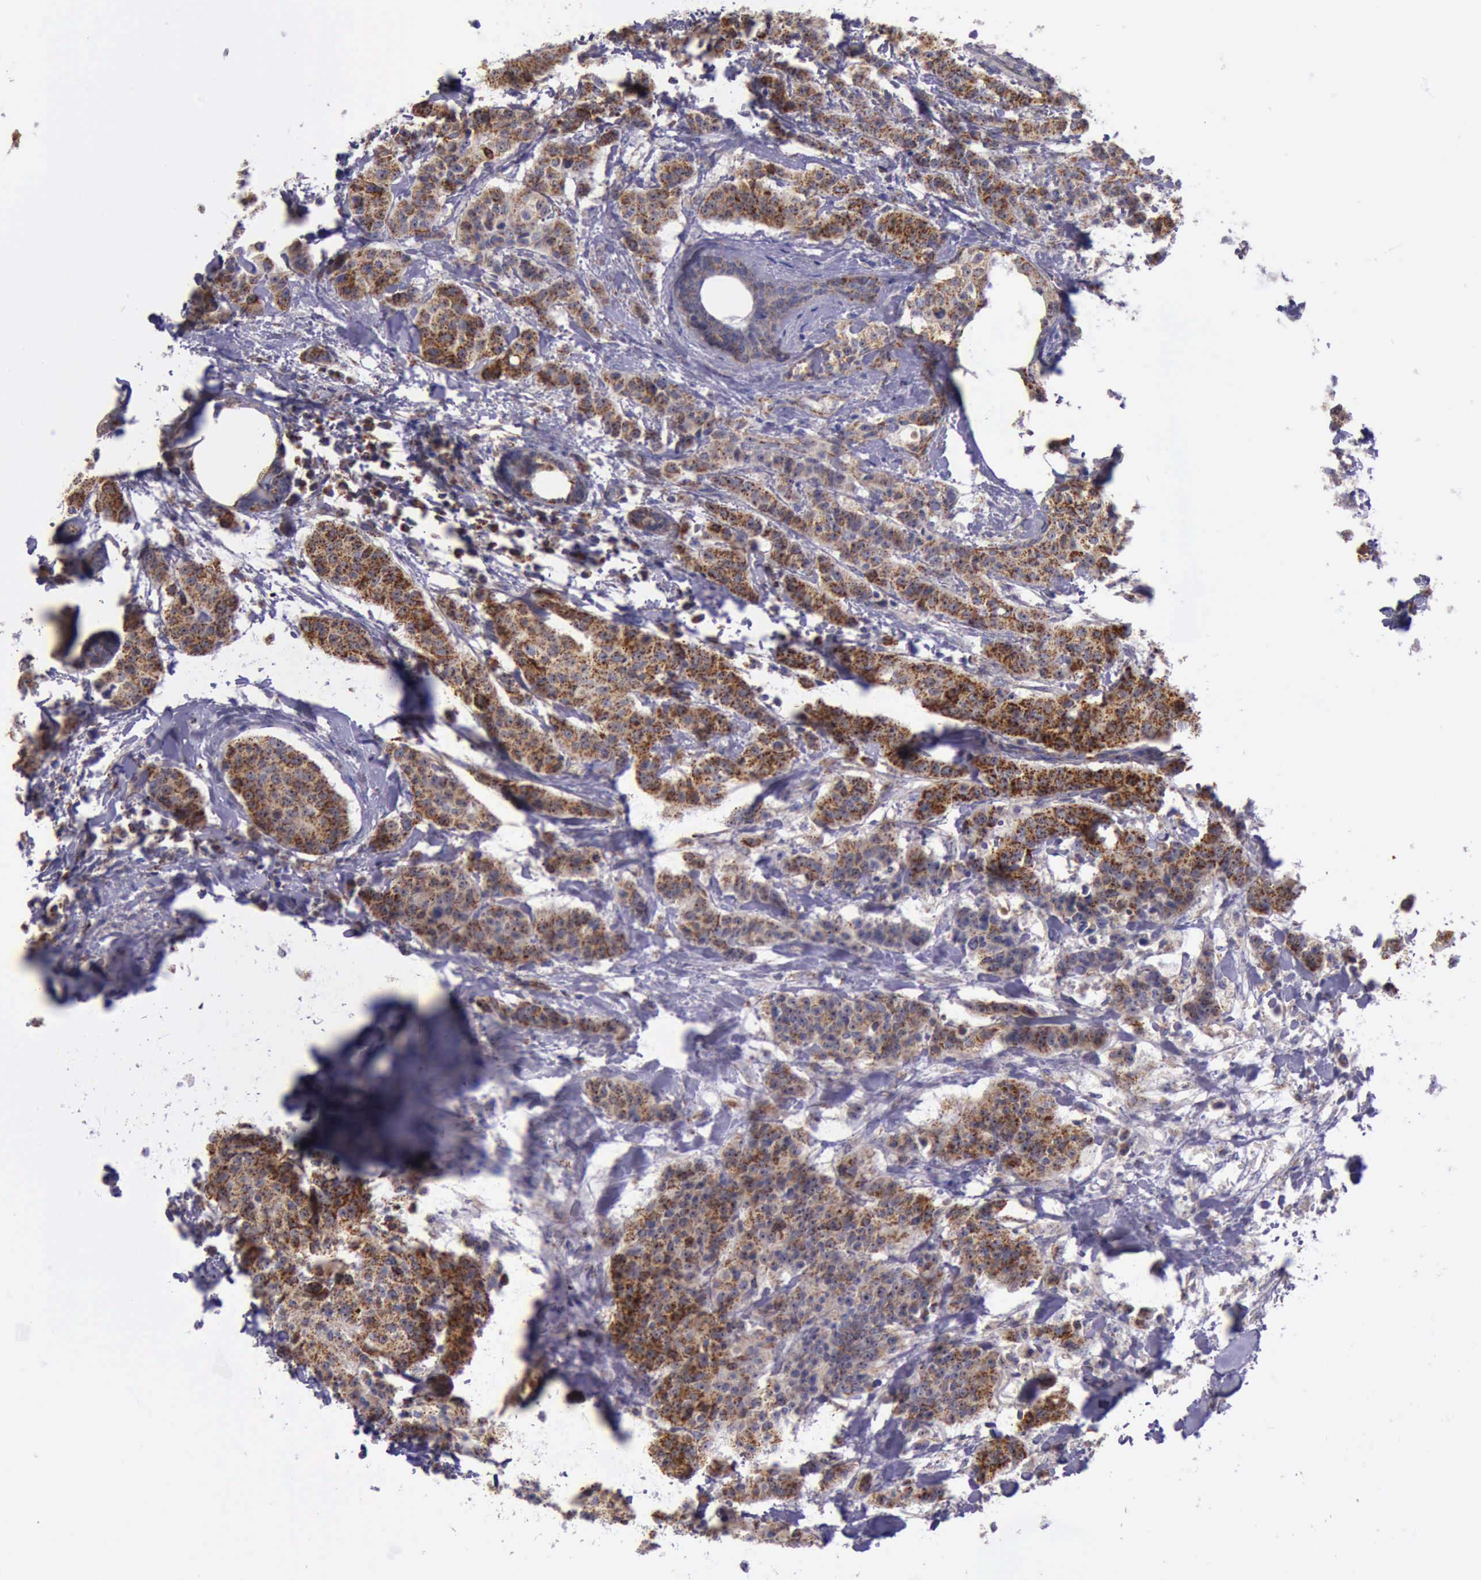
{"staining": {"intensity": "strong", "quantity": ">75%", "location": "cytoplasmic/membranous"}, "tissue": "breast cancer", "cell_type": "Tumor cells", "image_type": "cancer", "snomed": [{"axis": "morphology", "description": "Duct carcinoma"}, {"axis": "topography", "description": "Breast"}], "caption": "There is high levels of strong cytoplasmic/membranous expression in tumor cells of breast cancer, as demonstrated by immunohistochemical staining (brown color).", "gene": "TXN2", "patient": {"sex": "female", "age": 40}}